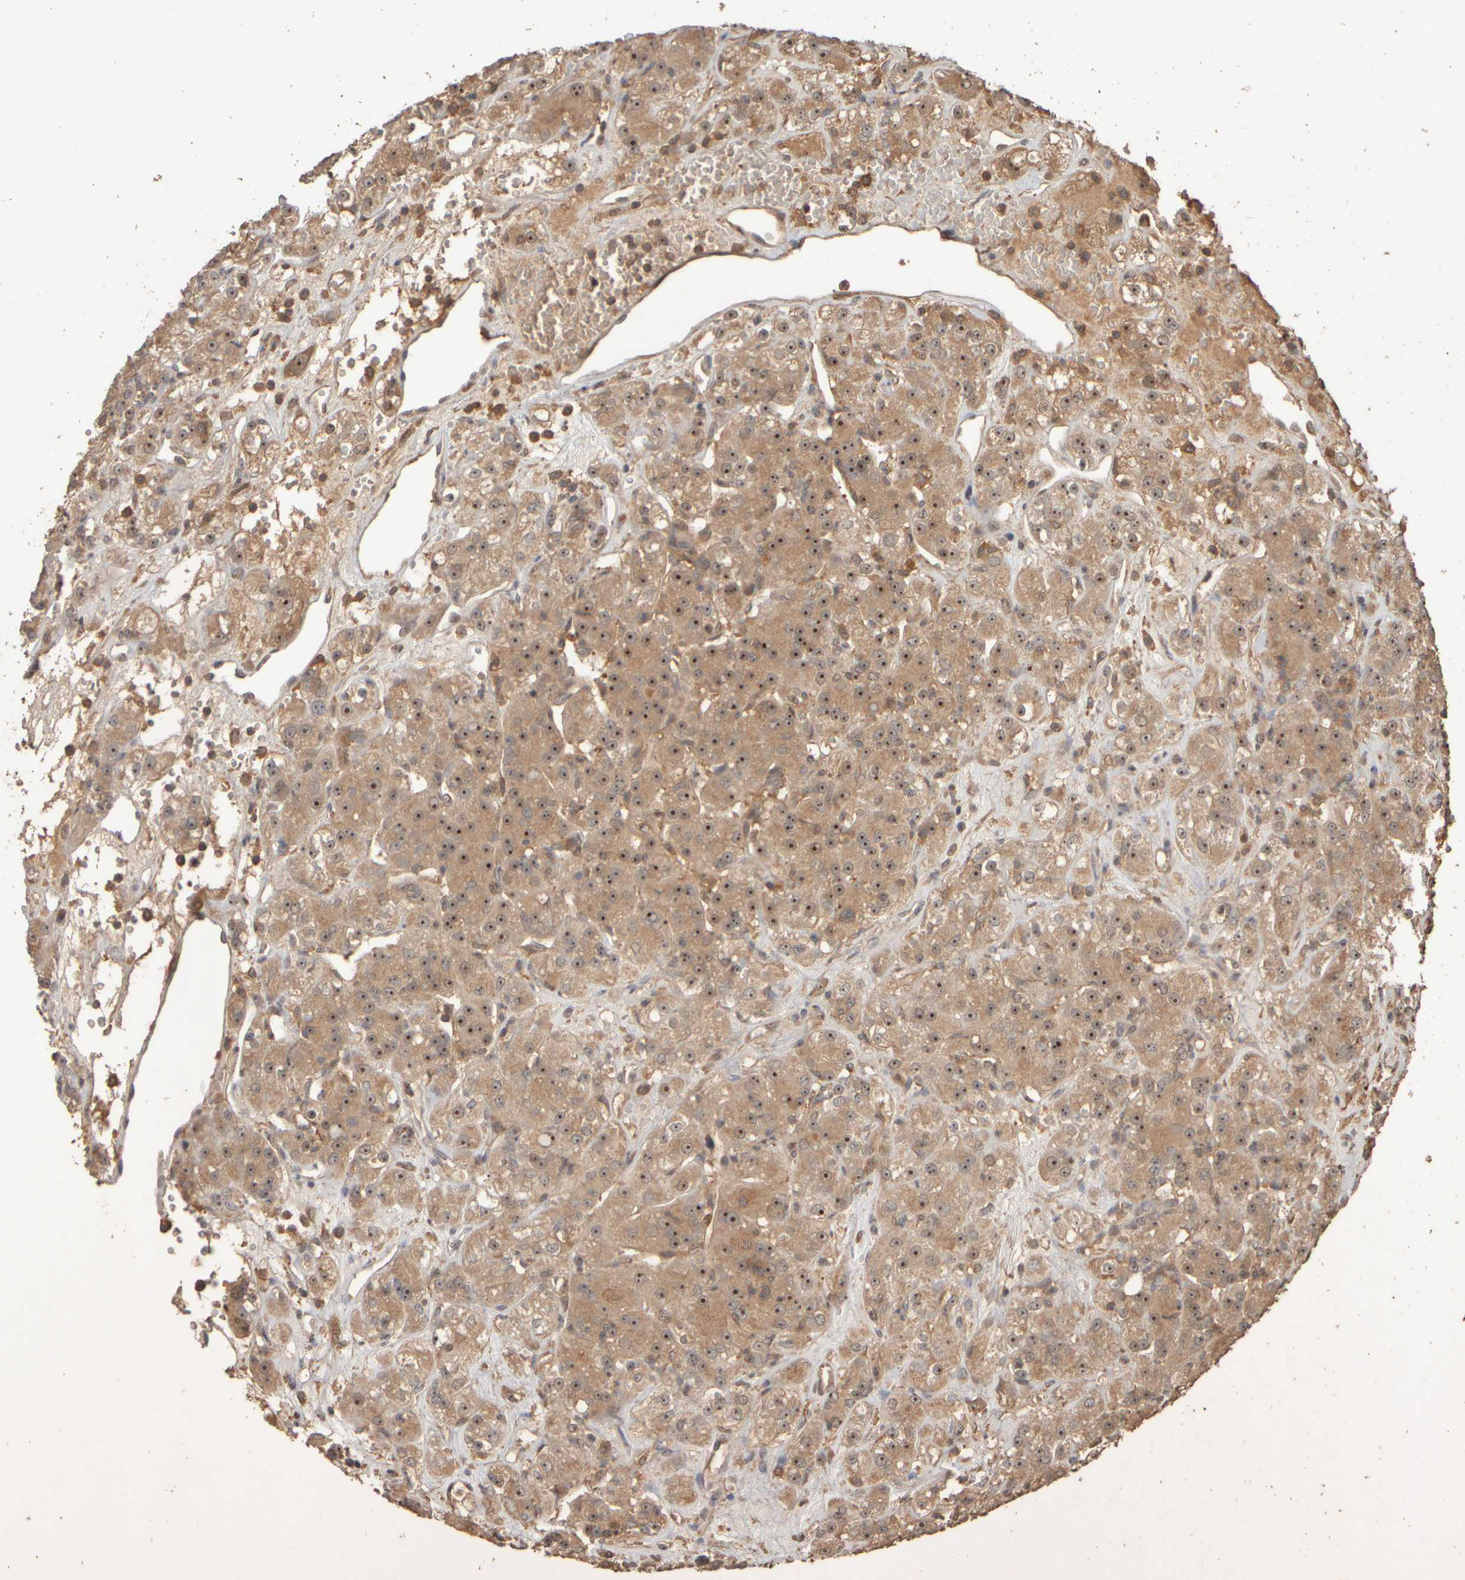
{"staining": {"intensity": "moderate", "quantity": ">75%", "location": "cytoplasmic/membranous,nuclear"}, "tissue": "renal cancer", "cell_type": "Tumor cells", "image_type": "cancer", "snomed": [{"axis": "morphology", "description": "Normal tissue, NOS"}, {"axis": "morphology", "description": "Adenocarcinoma, NOS"}, {"axis": "topography", "description": "Kidney"}], "caption": "DAB immunohistochemical staining of renal cancer exhibits moderate cytoplasmic/membranous and nuclear protein expression in about >75% of tumor cells.", "gene": "SPHK1", "patient": {"sex": "male", "age": 61}}